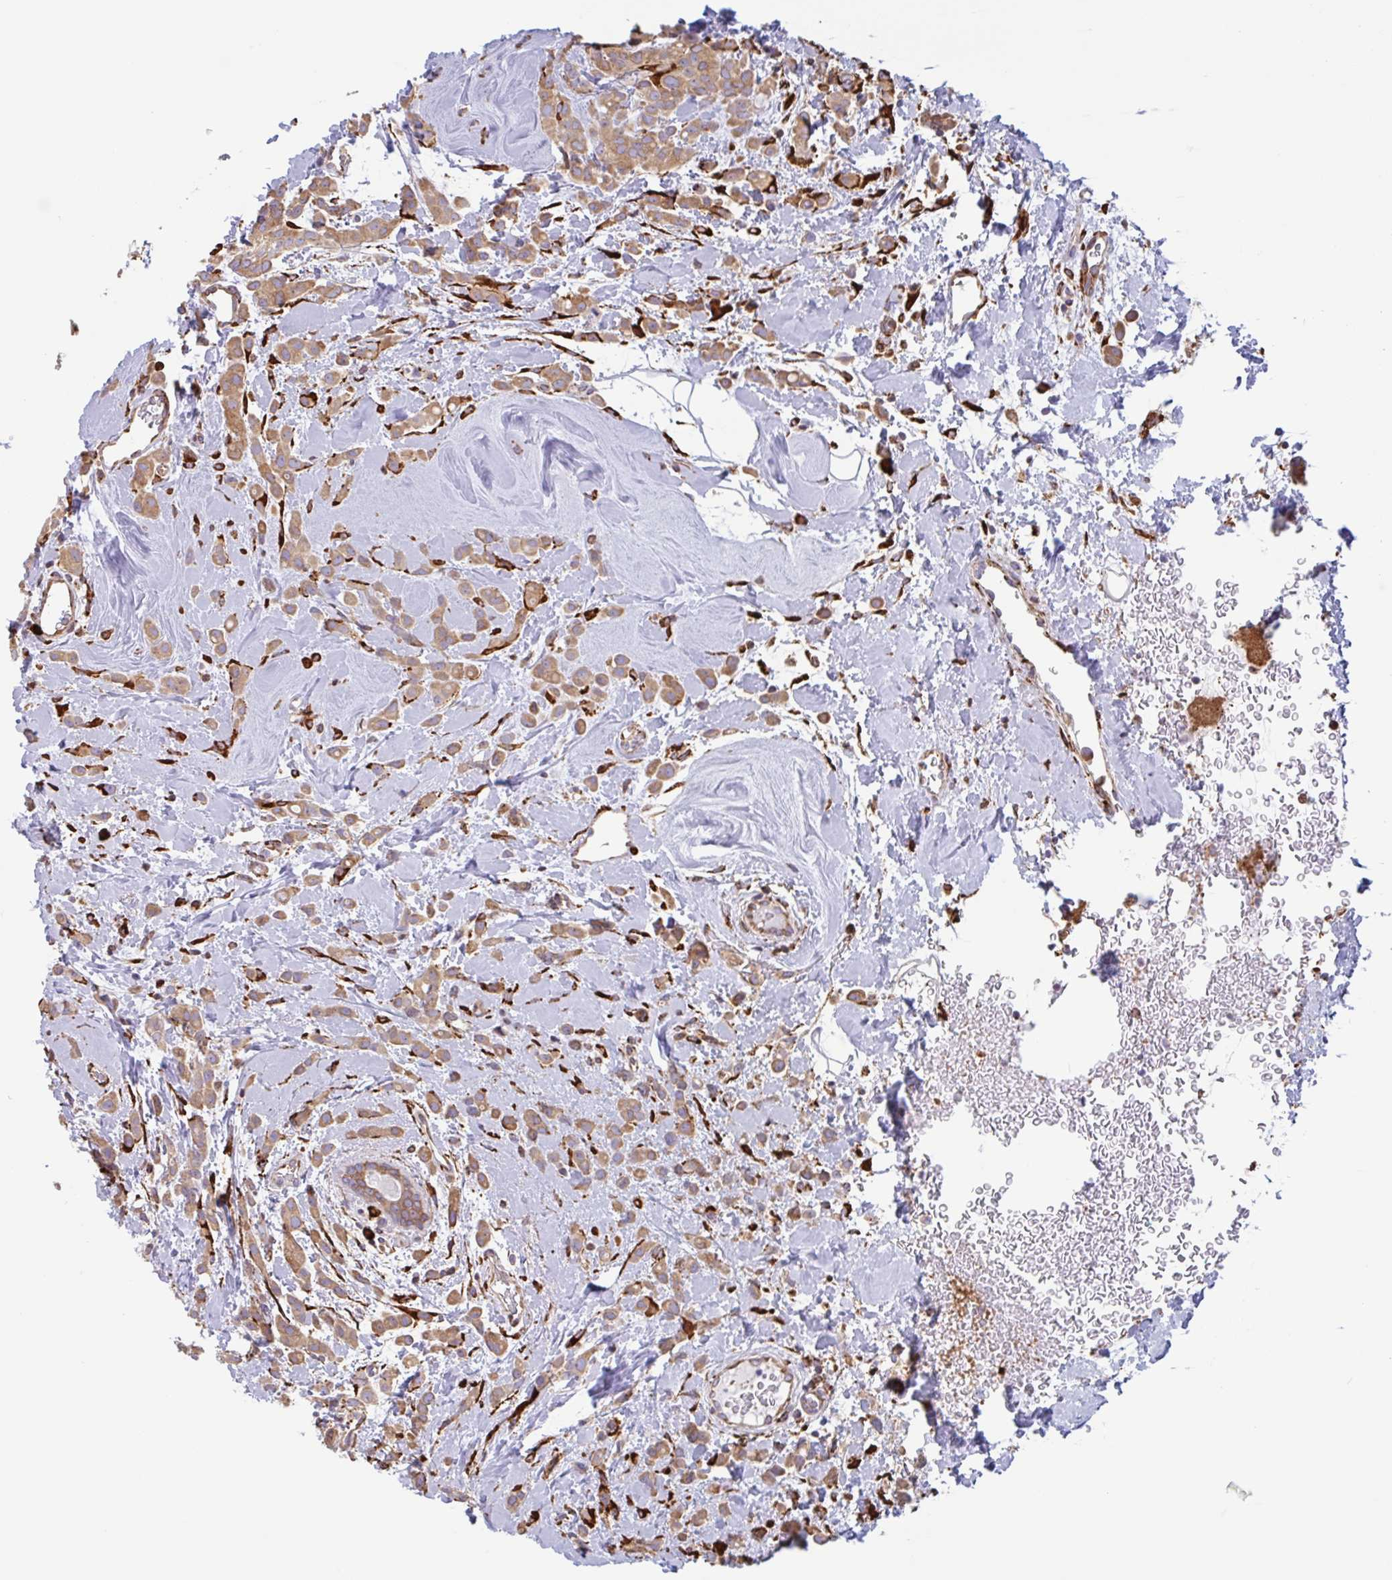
{"staining": {"intensity": "moderate", "quantity": ">75%", "location": "cytoplasmic/membranous"}, "tissue": "breast cancer", "cell_type": "Tumor cells", "image_type": "cancer", "snomed": [{"axis": "morphology", "description": "Lobular carcinoma"}, {"axis": "topography", "description": "Breast"}], "caption": "Moderate cytoplasmic/membranous positivity is identified in about >75% of tumor cells in breast lobular carcinoma.", "gene": "DOK4", "patient": {"sex": "female", "age": 68}}